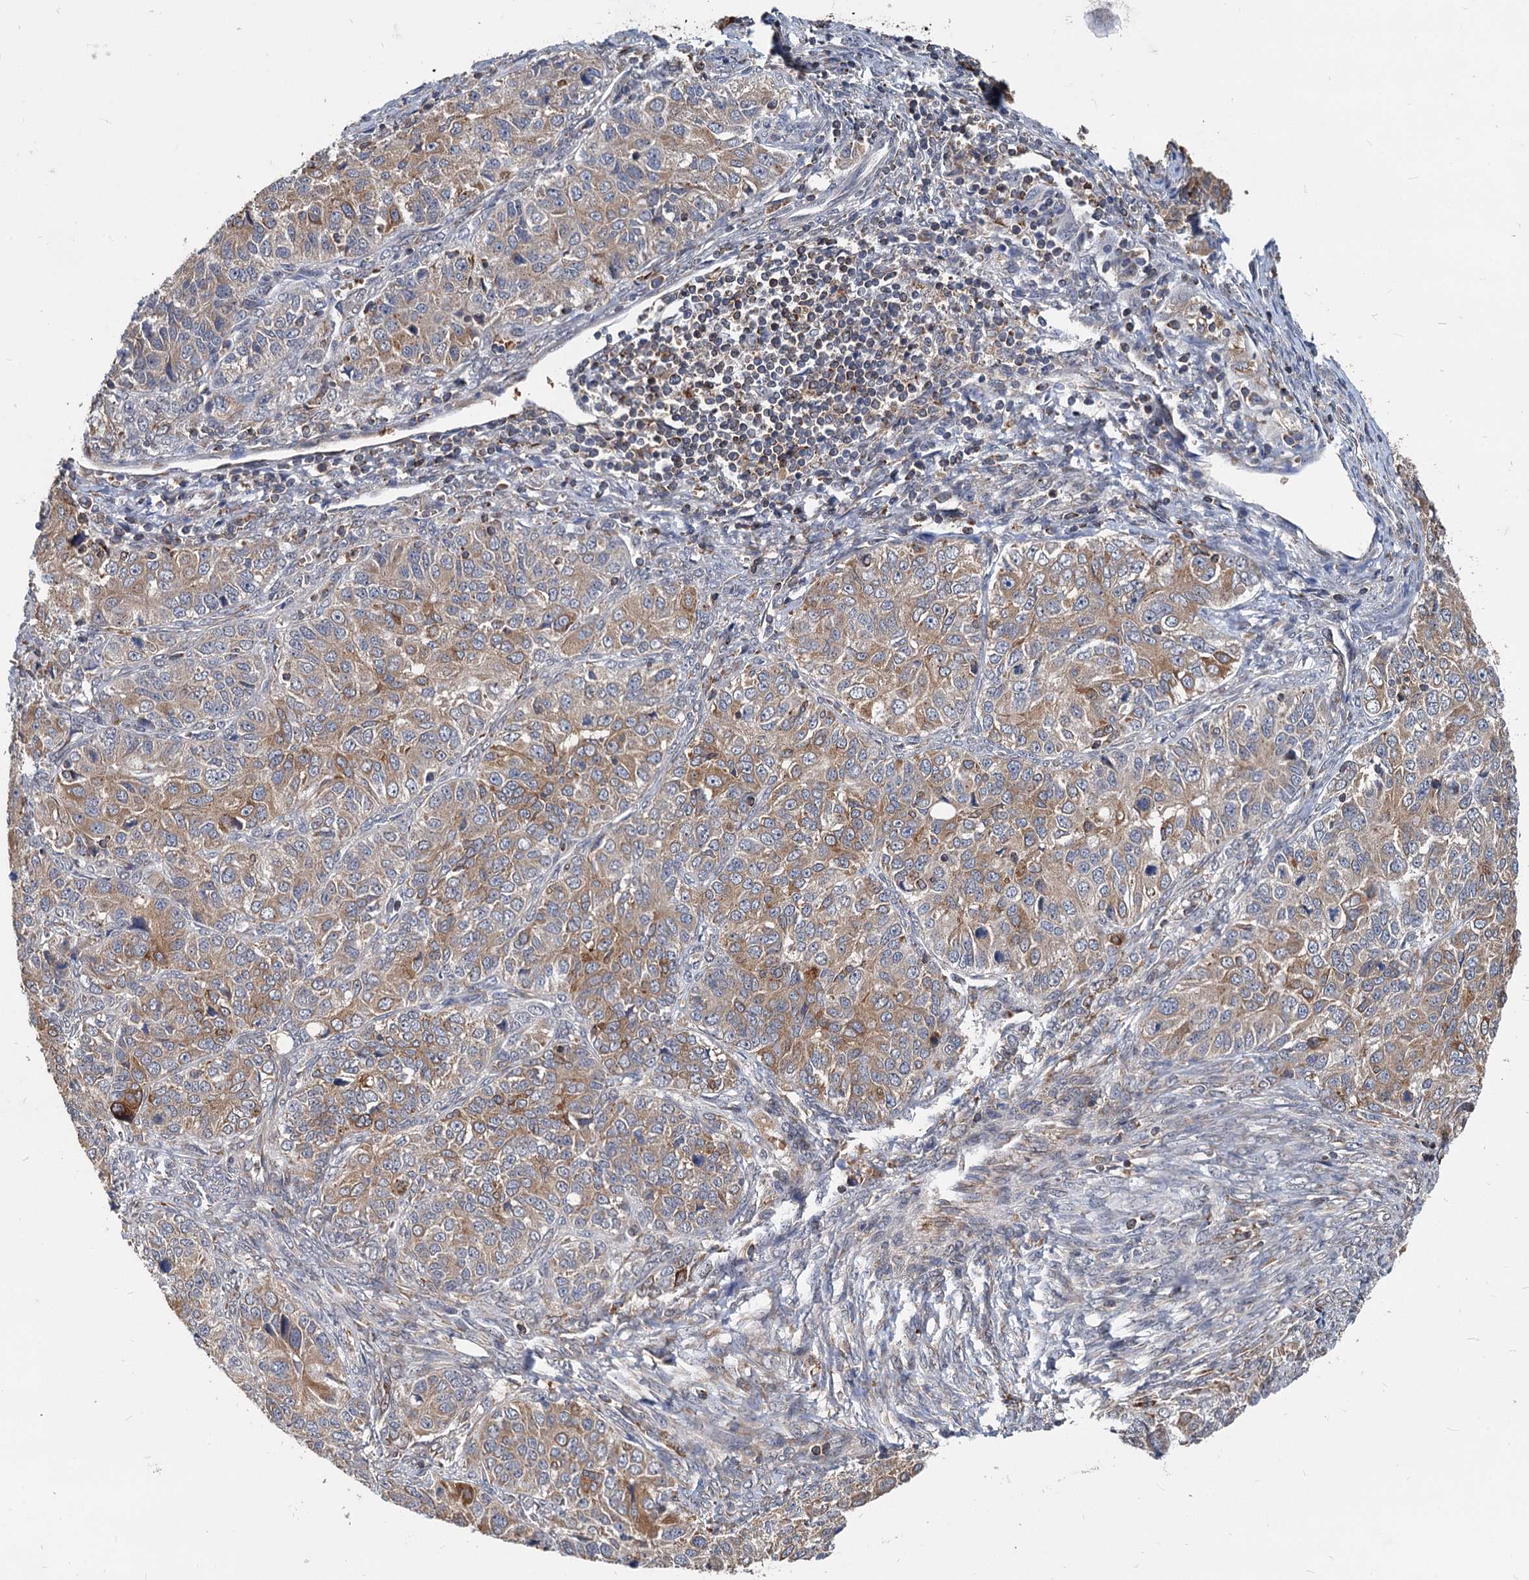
{"staining": {"intensity": "moderate", "quantity": ">75%", "location": "cytoplasmic/membranous"}, "tissue": "ovarian cancer", "cell_type": "Tumor cells", "image_type": "cancer", "snomed": [{"axis": "morphology", "description": "Carcinoma, endometroid"}, {"axis": "topography", "description": "Ovary"}], "caption": "Endometroid carcinoma (ovarian) stained with a protein marker displays moderate staining in tumor cells.", "gene": "STIM1", "patient": {"sex": "female", "age": 51}}